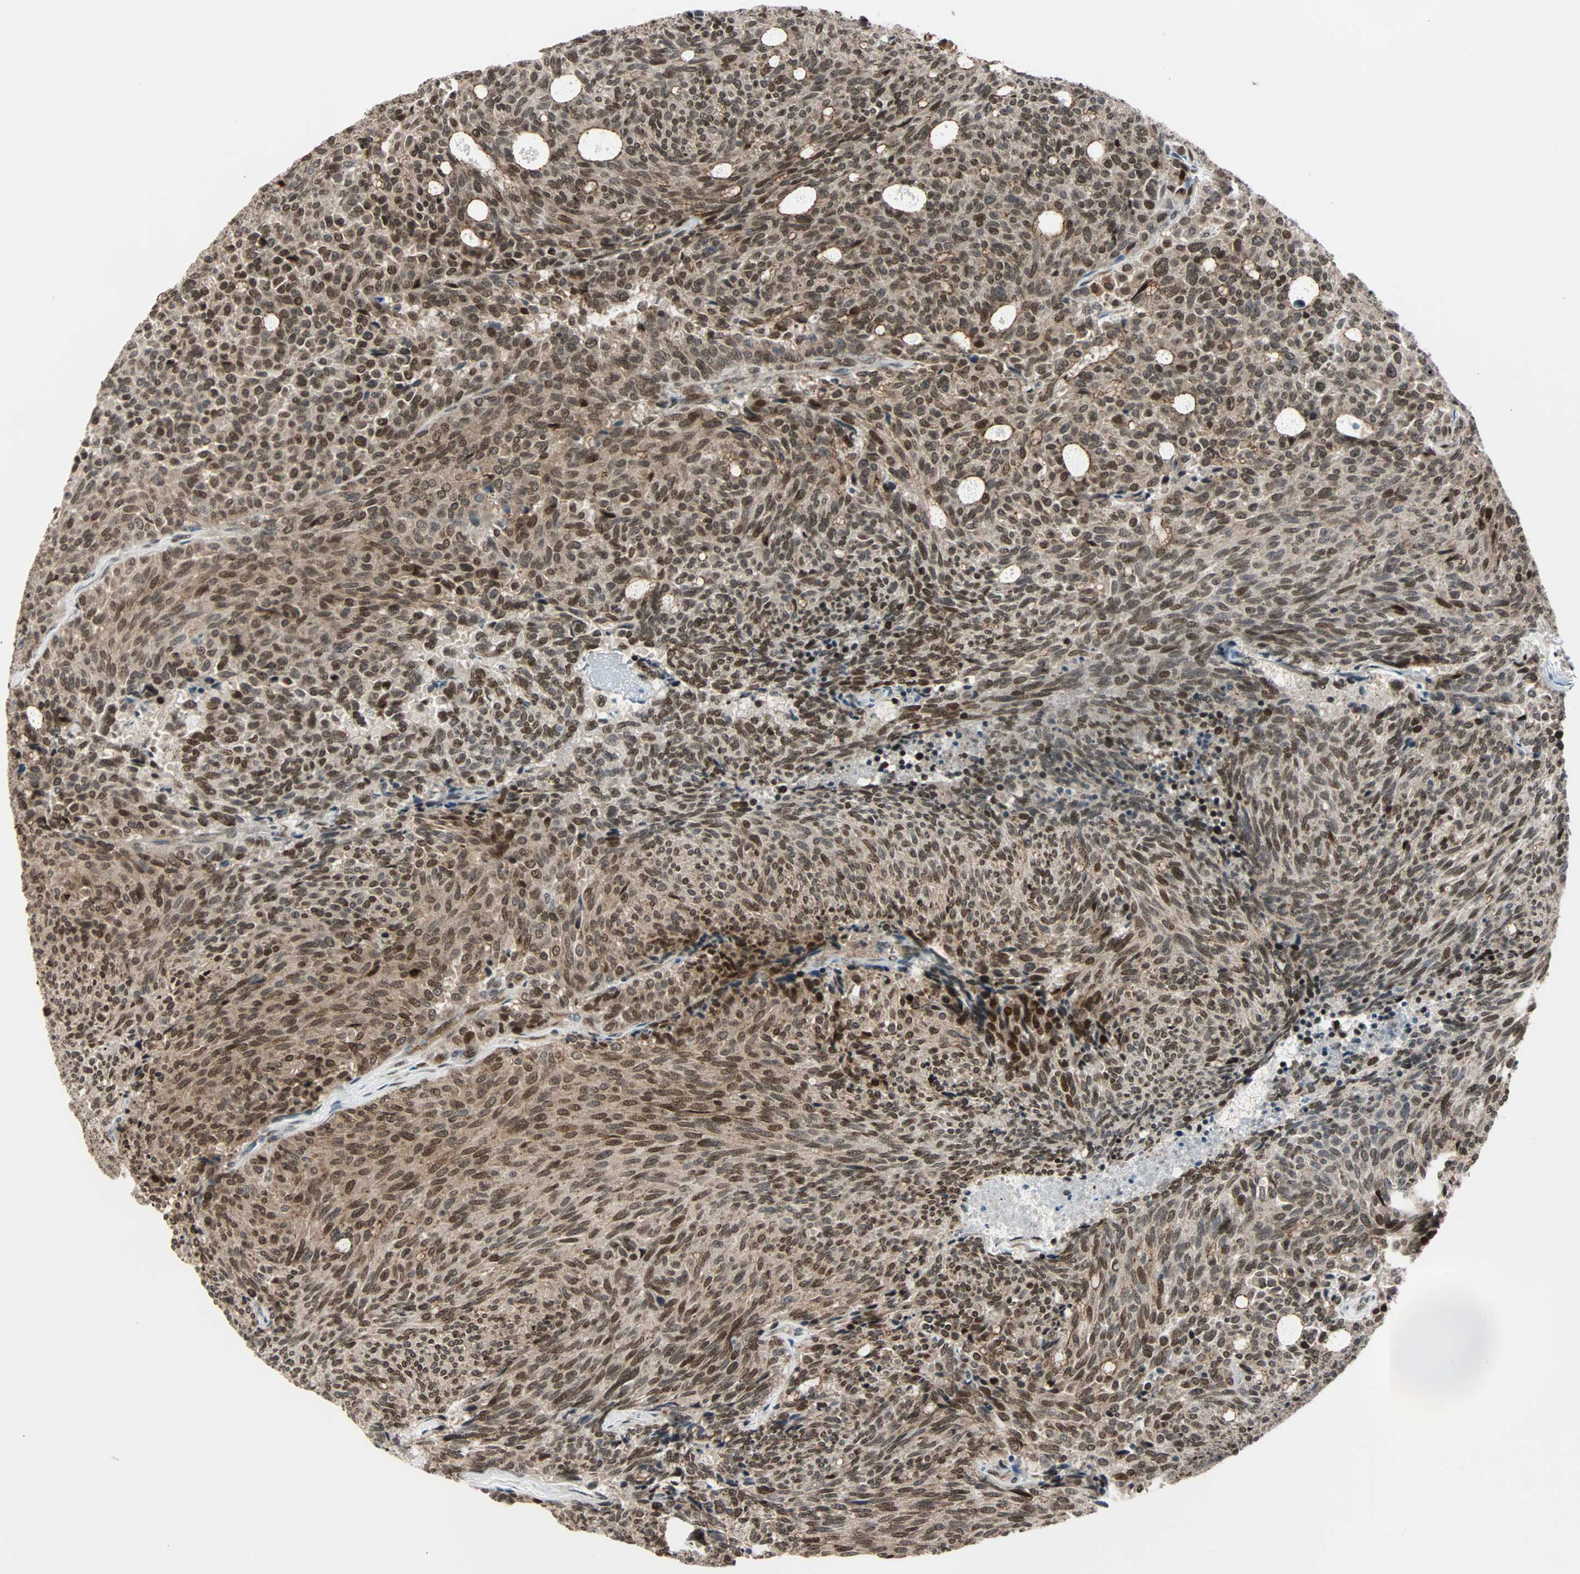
{"staining": {"intensity": "moderate", "quantity": ">75%", "location": "cytoplasmic/membranous,nuclear"}, "tissue": "carcinoid", "cell_type": "Tumor cells", "image_type": "cancer", "snomed": [{"axis": "morphology", "description": "Carcinoid, malignant, NOS"}, {"axis": "topography", "description": "Pancreas"}], "caption": "A brown stain highlights moderate cytoplasmic/membranous and nuclear positivity of a protein in human carcinoid tumor cells. (DAB (3,3'-diaminobenzidine) = brown stain, brightfield microscopy at high magnification).", "gene": "CBX4", "patient": {"sex": "female", "age": 54}}